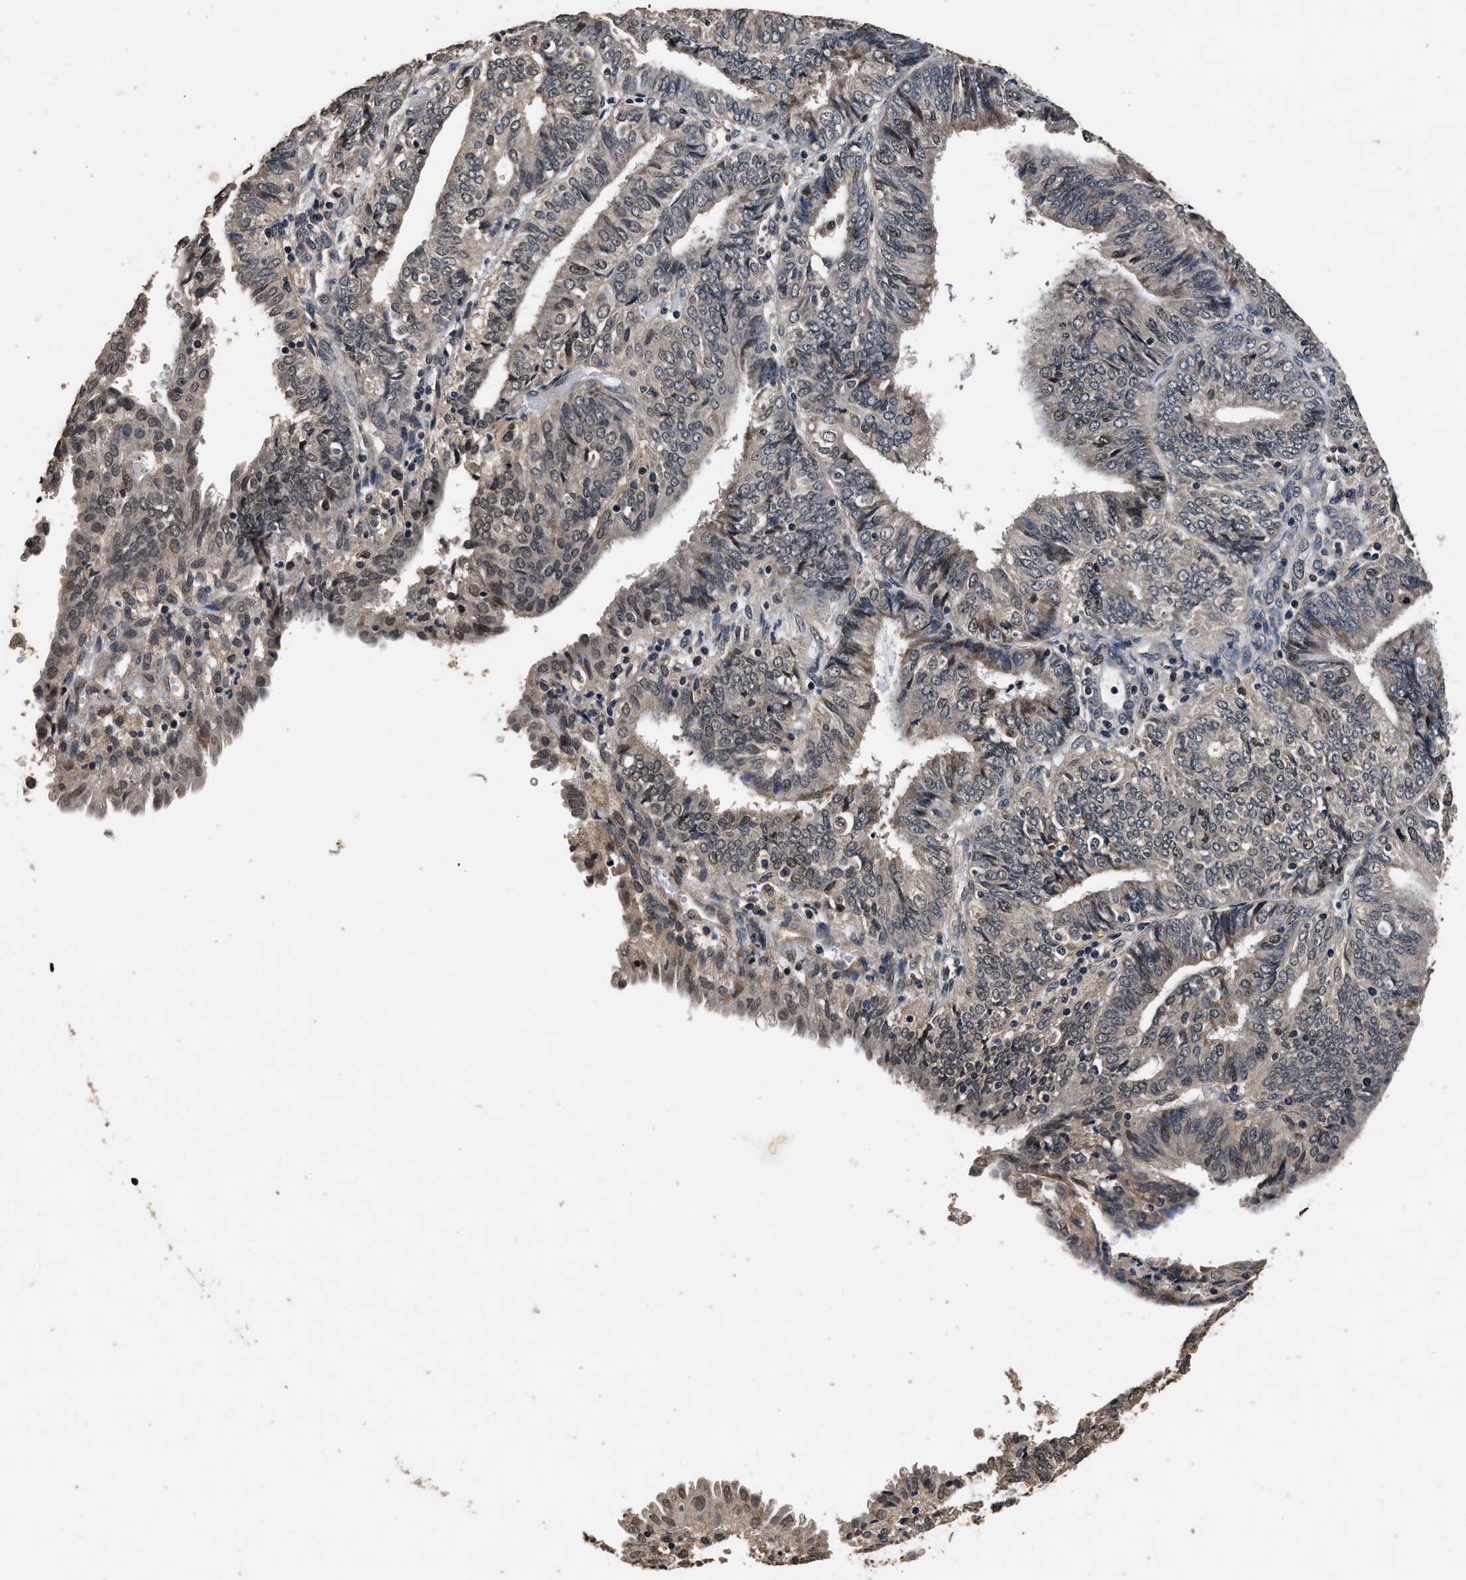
{"staining": {"intensity": "weak", "quantity": "<25%", "location": "nuclear"}, "tissue": "endometrial cancer", "cell_type": "Tumor cells", "image_type": "cancer", "snomed": [{"axis": "morphology", "description": "Adenocarcinoma, NOS"}, {"axis": "topography", "description": "Endometrium"}], "caption": "This is a photomicrograph of immunohistochemistry staining of endometrial cancer (adenocarcinoma), which shows no positivity in tumor cells.", "gene": "CSTF1", "patient": {"sex": "female", "age": 58}}